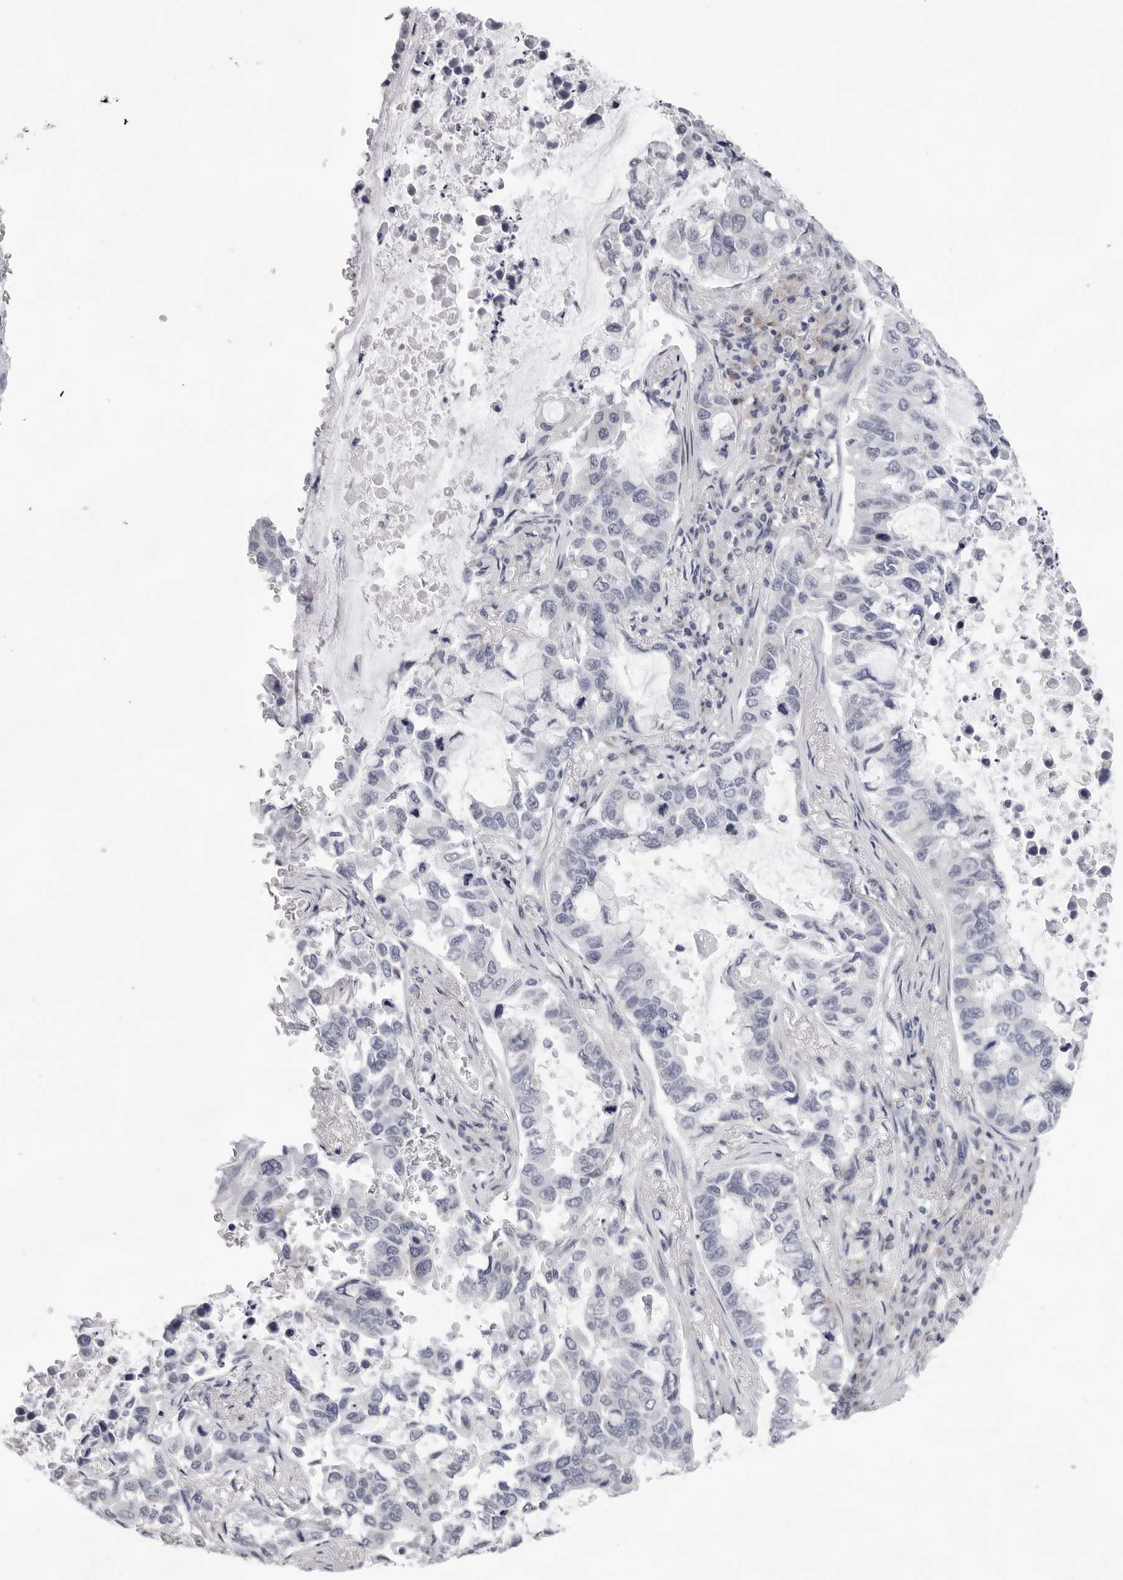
{"staining": {"intensity": "negative", "quantity": "none", "location": "none"}, "tissue": "lung cancer", "cell_type": "Tumor cells", "image_type": "cancer", "snomed": [{"axis": "morphology", "description": "Adenocarcinoma, NOS"}, {"axis": "topography", "description": "Lung"}], "caption": "Adenocarcinoma (lung) stained for a protein using immunohistochemistry reveals no expression tumor cells.", "gene": "SMIM2", "patient": {"sex": "male", "age": 64}}